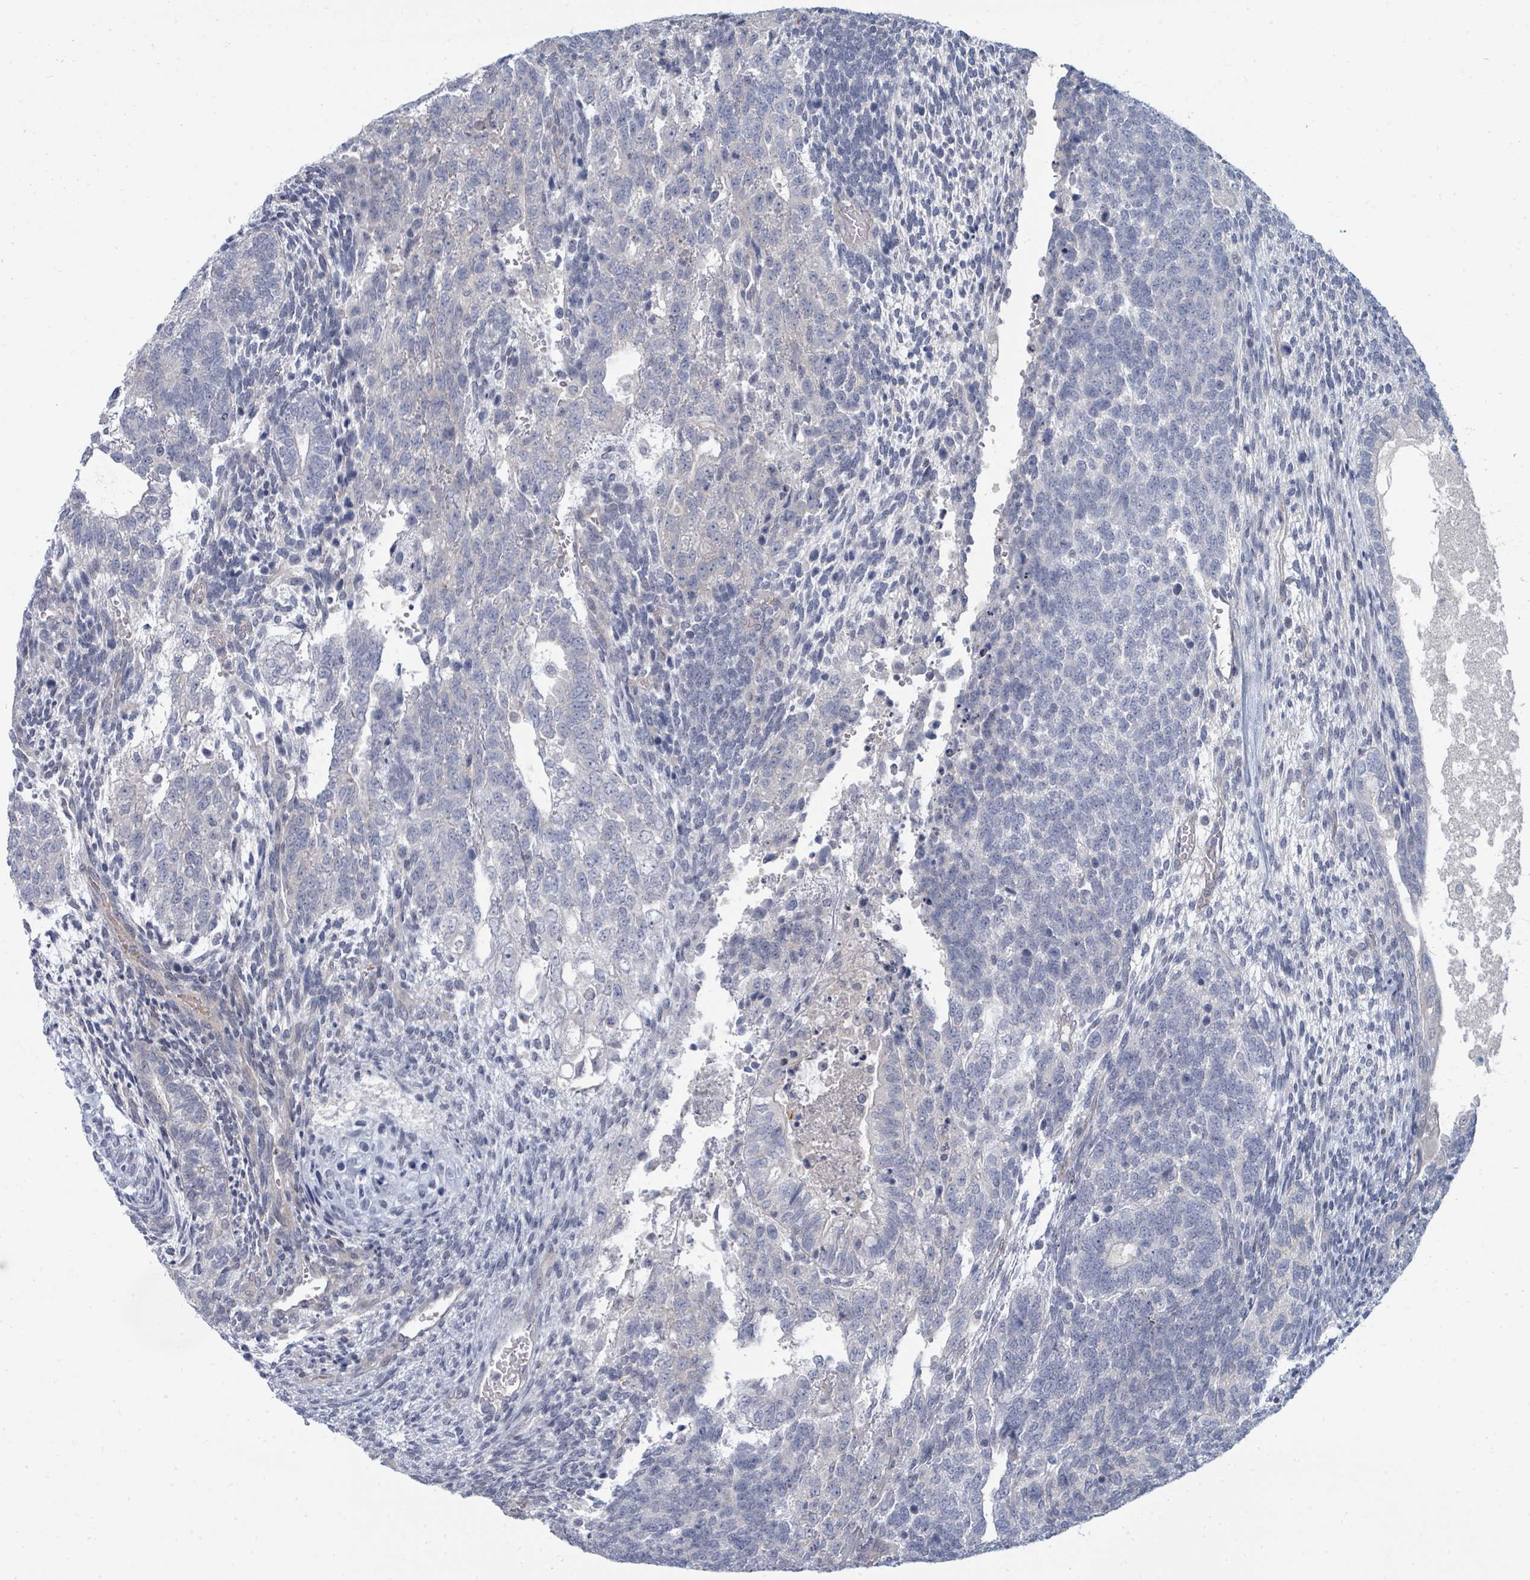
{"staining": {"intensity": "negative", "quantity": "none", "location": "none"}, "tissue": "testis cancer", "cell_type": "Tumor cells", "image_type": "cancer", "snomed": [{"axis": "morphology", "description": "Carcinoma, Embryonal, NOS"}, {"axis": "topography", "description": "Testis"}], "caption": "Protein analysis of testis embryonal carcinoma shows no significant expression in tumor cells. The staining is performed using DAB brown chromogen with nuclei counter-stained in using hematoxylin.", "gene": "SLC25A45", "patient": {"sex": "male", "age": 23}}